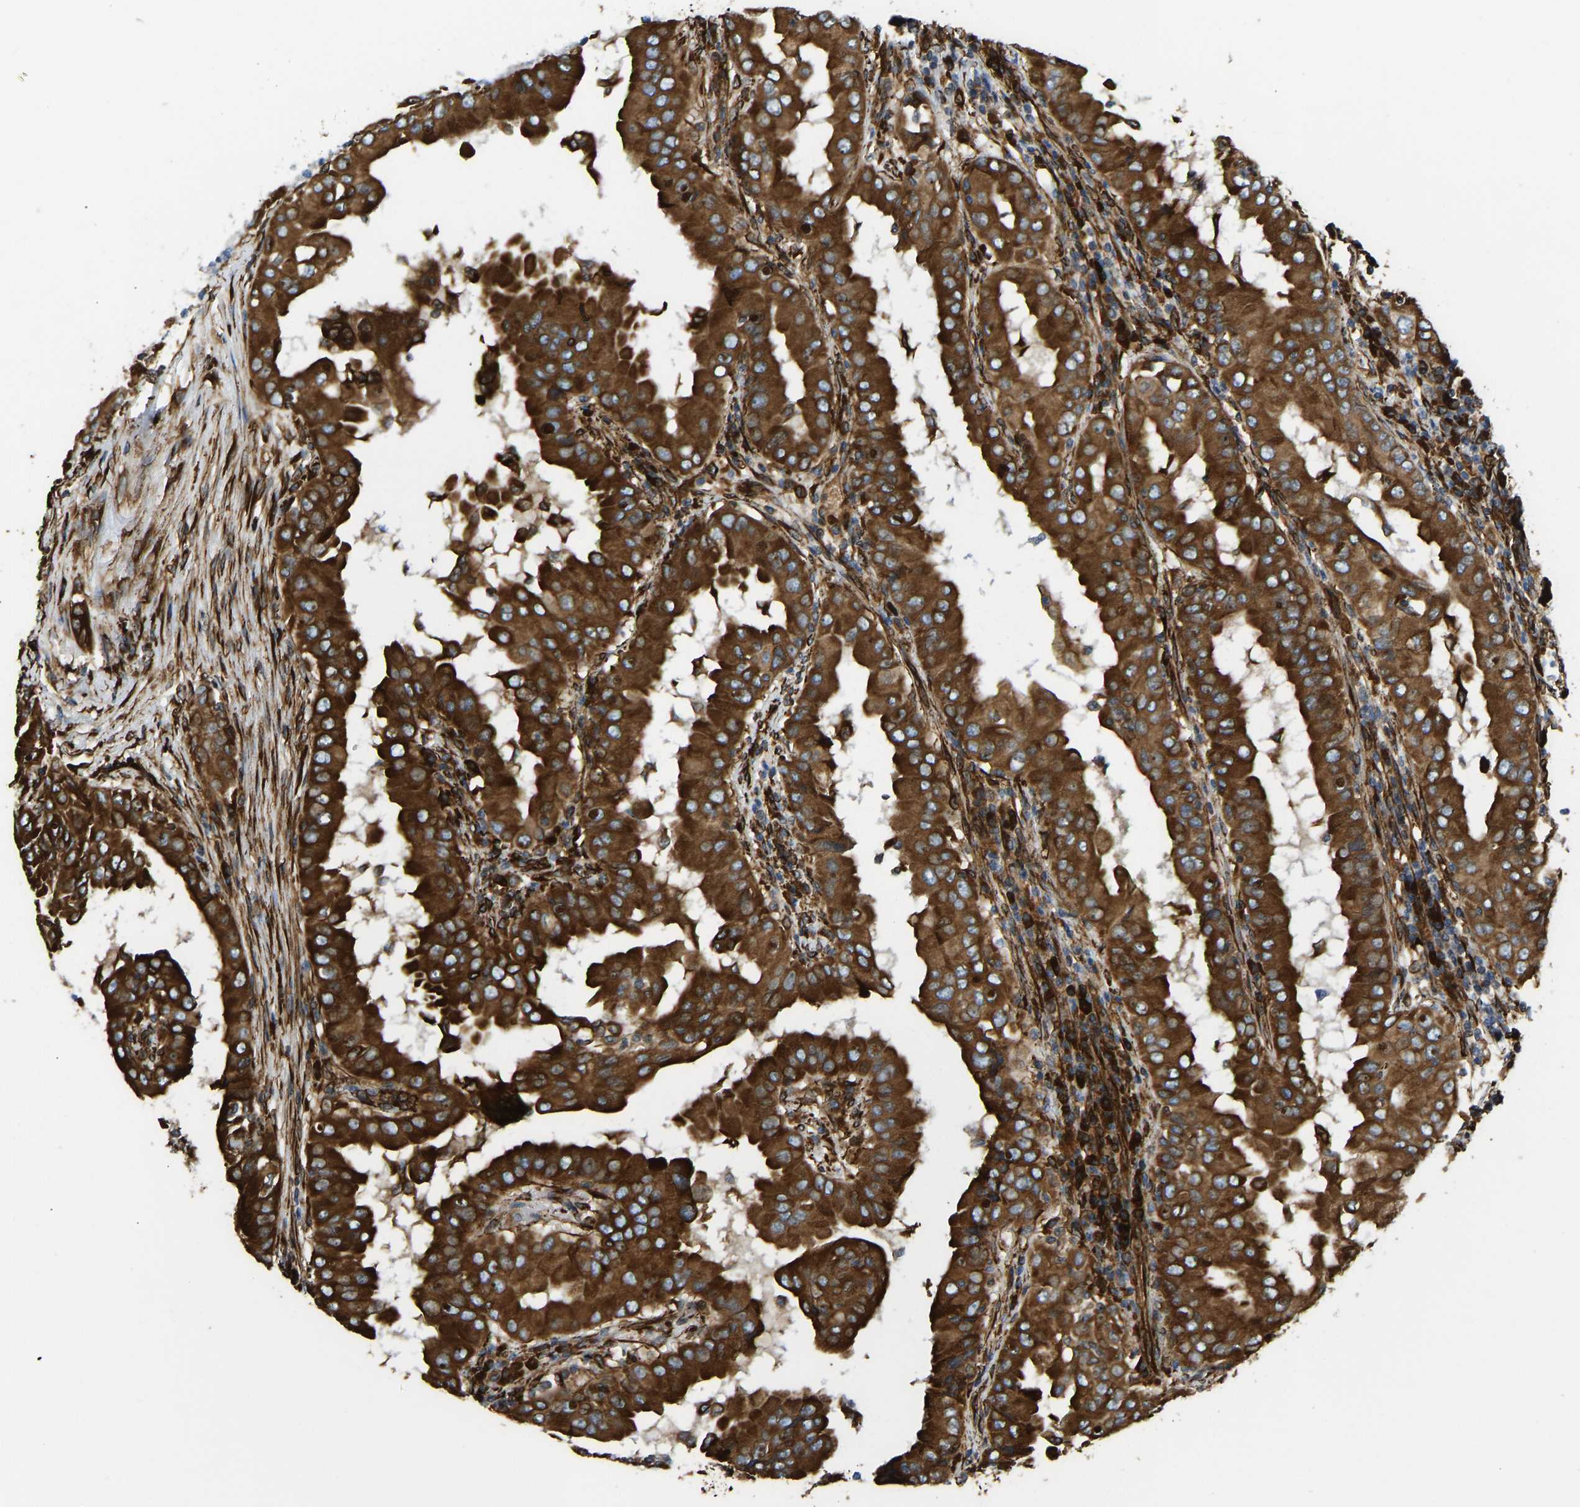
{"staining": {"intensity": "strong", "quantity": ">75%", "location": "cytoplasmic/membranous"}, "tissue": "thyroid cancer", "cell_type": "Tumor cells", "image_type": "cancer", "snomed": [{"axis": "morphology", "description": "Papillary adenocarcinoma, NOS"}, {"axis": "topography", "description": "Thyroid gland"}], "caption": "Immunohistochemical staining of thyroid cancer (papillary adenocarcinoma) demonstrates high levels of strong cytoplasmic/membranous expression in approximately >75% of tumor cells. Nuclei are stained in blue.", "gene": "BEX3", "patient": {"sex": "male", "age": 33}}